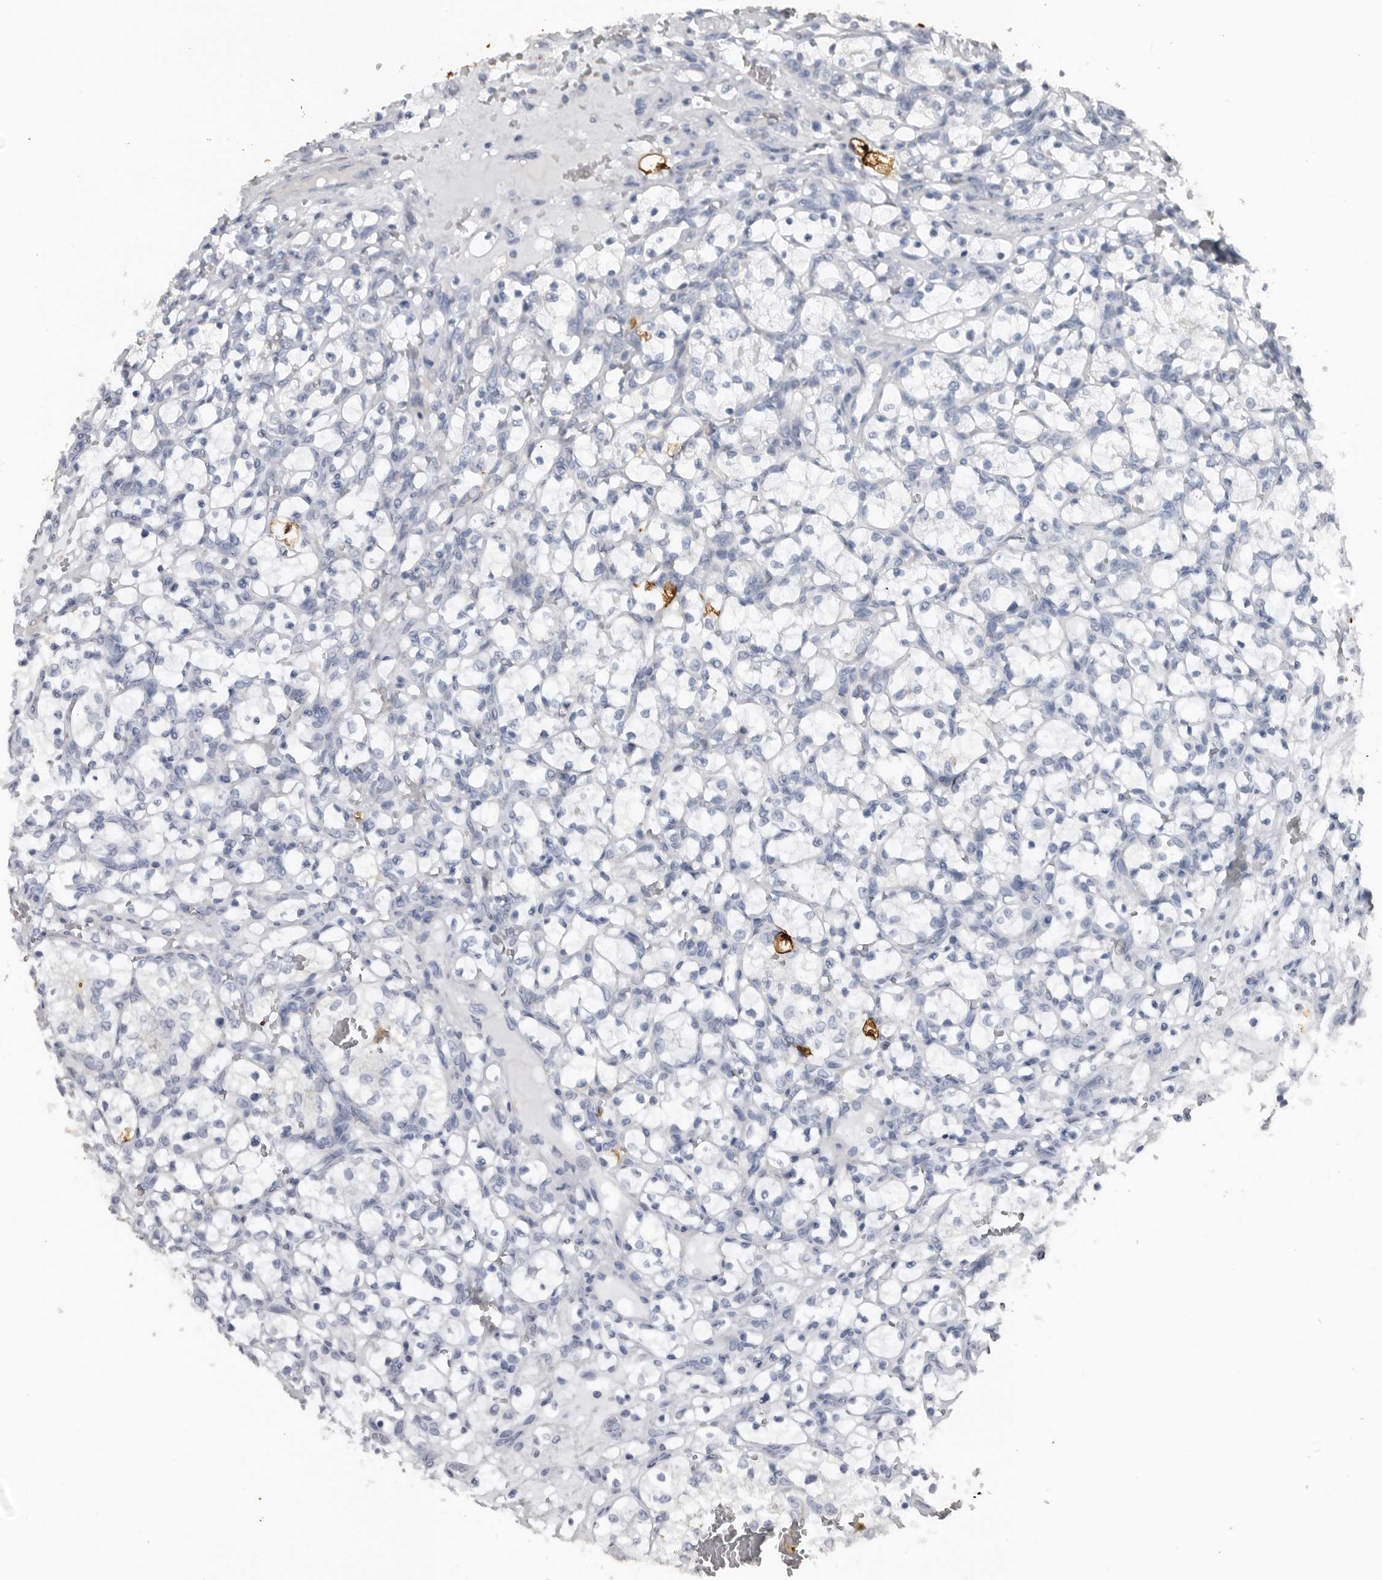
{"staining": {"intensity": "negative", "quantity": "none", "location": "none"}, "tissue": "renal cancer", "cell_type": "Tumor cells", "image_type": "cancer", "snomed": [{"axis": "morphology", "description": "Adenocarcinoma, NOS"}, {"axis": "topography", "description": "Kidney"}], "caption": "This is an IHC histopathology image of renal cancer (adenocarcinoma). There is no staining in tumor cells.", "gene": "FABP7", "patient": {"sex": "female", "age": 69}}